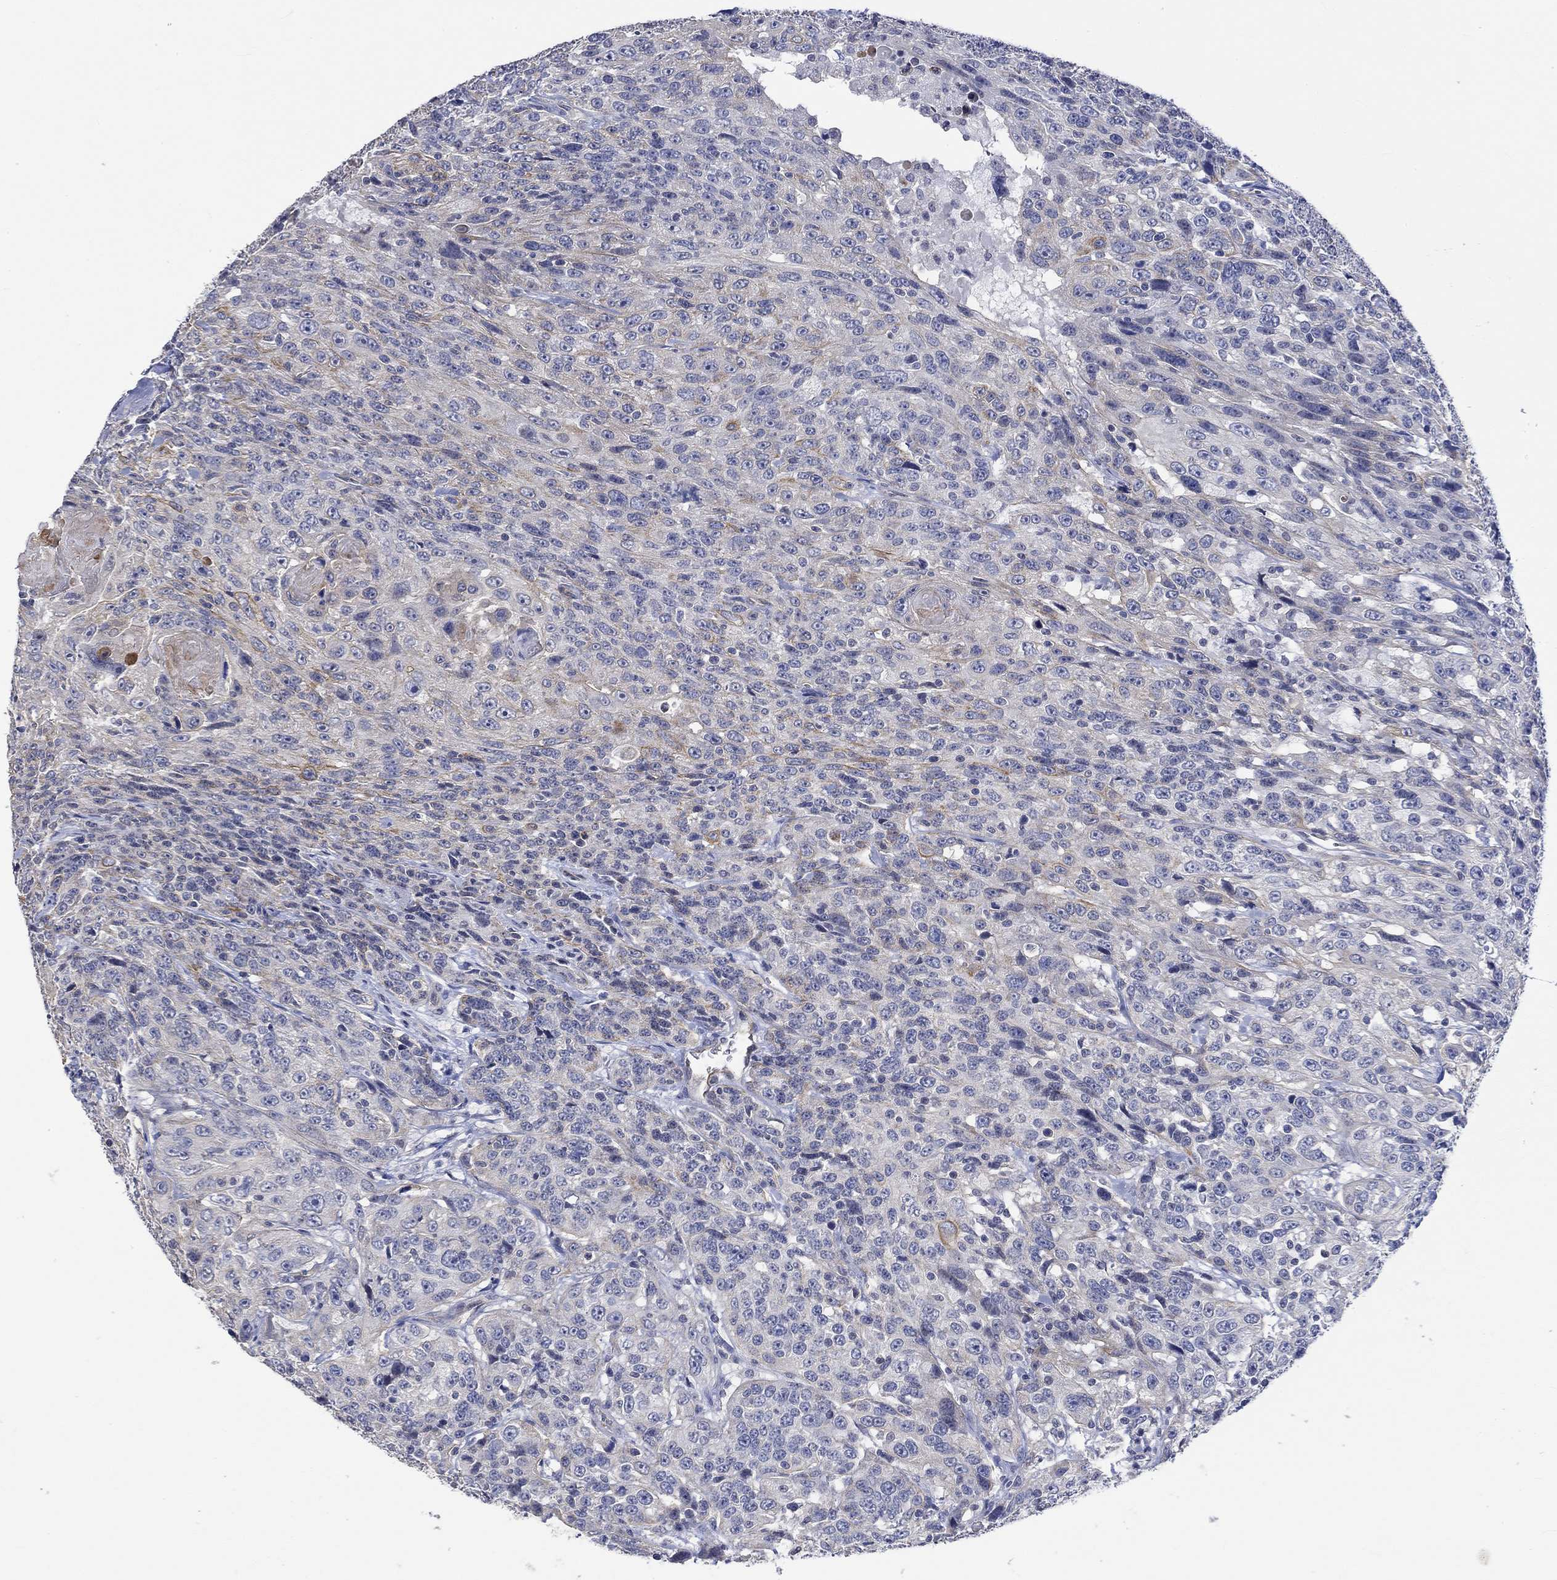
{"staining": {"intensity": "moderate", "quantity": "<25%", "location": "cytoplasmic/membranous"}, "tissue": "urothelial cancer", "cell_type": "Tumor cells", "image_type": "cancer", "snomed": [{"axis": "morphology", "description": "Urothelial carcinoma, NOS"}, {"axis": "morphology", "description": "Urothelial carcinoma, High grade"}, {"axis": "topography", "description": "Urinary bladder"}], "caption": "Human urothelial cancer stained with a brown dye exhibits moderate cytoplasmic/membranous positive staining in about <25% of tumor cells.", "gene": "AGRP", "patient": {"sex": "female", "age": 73}}